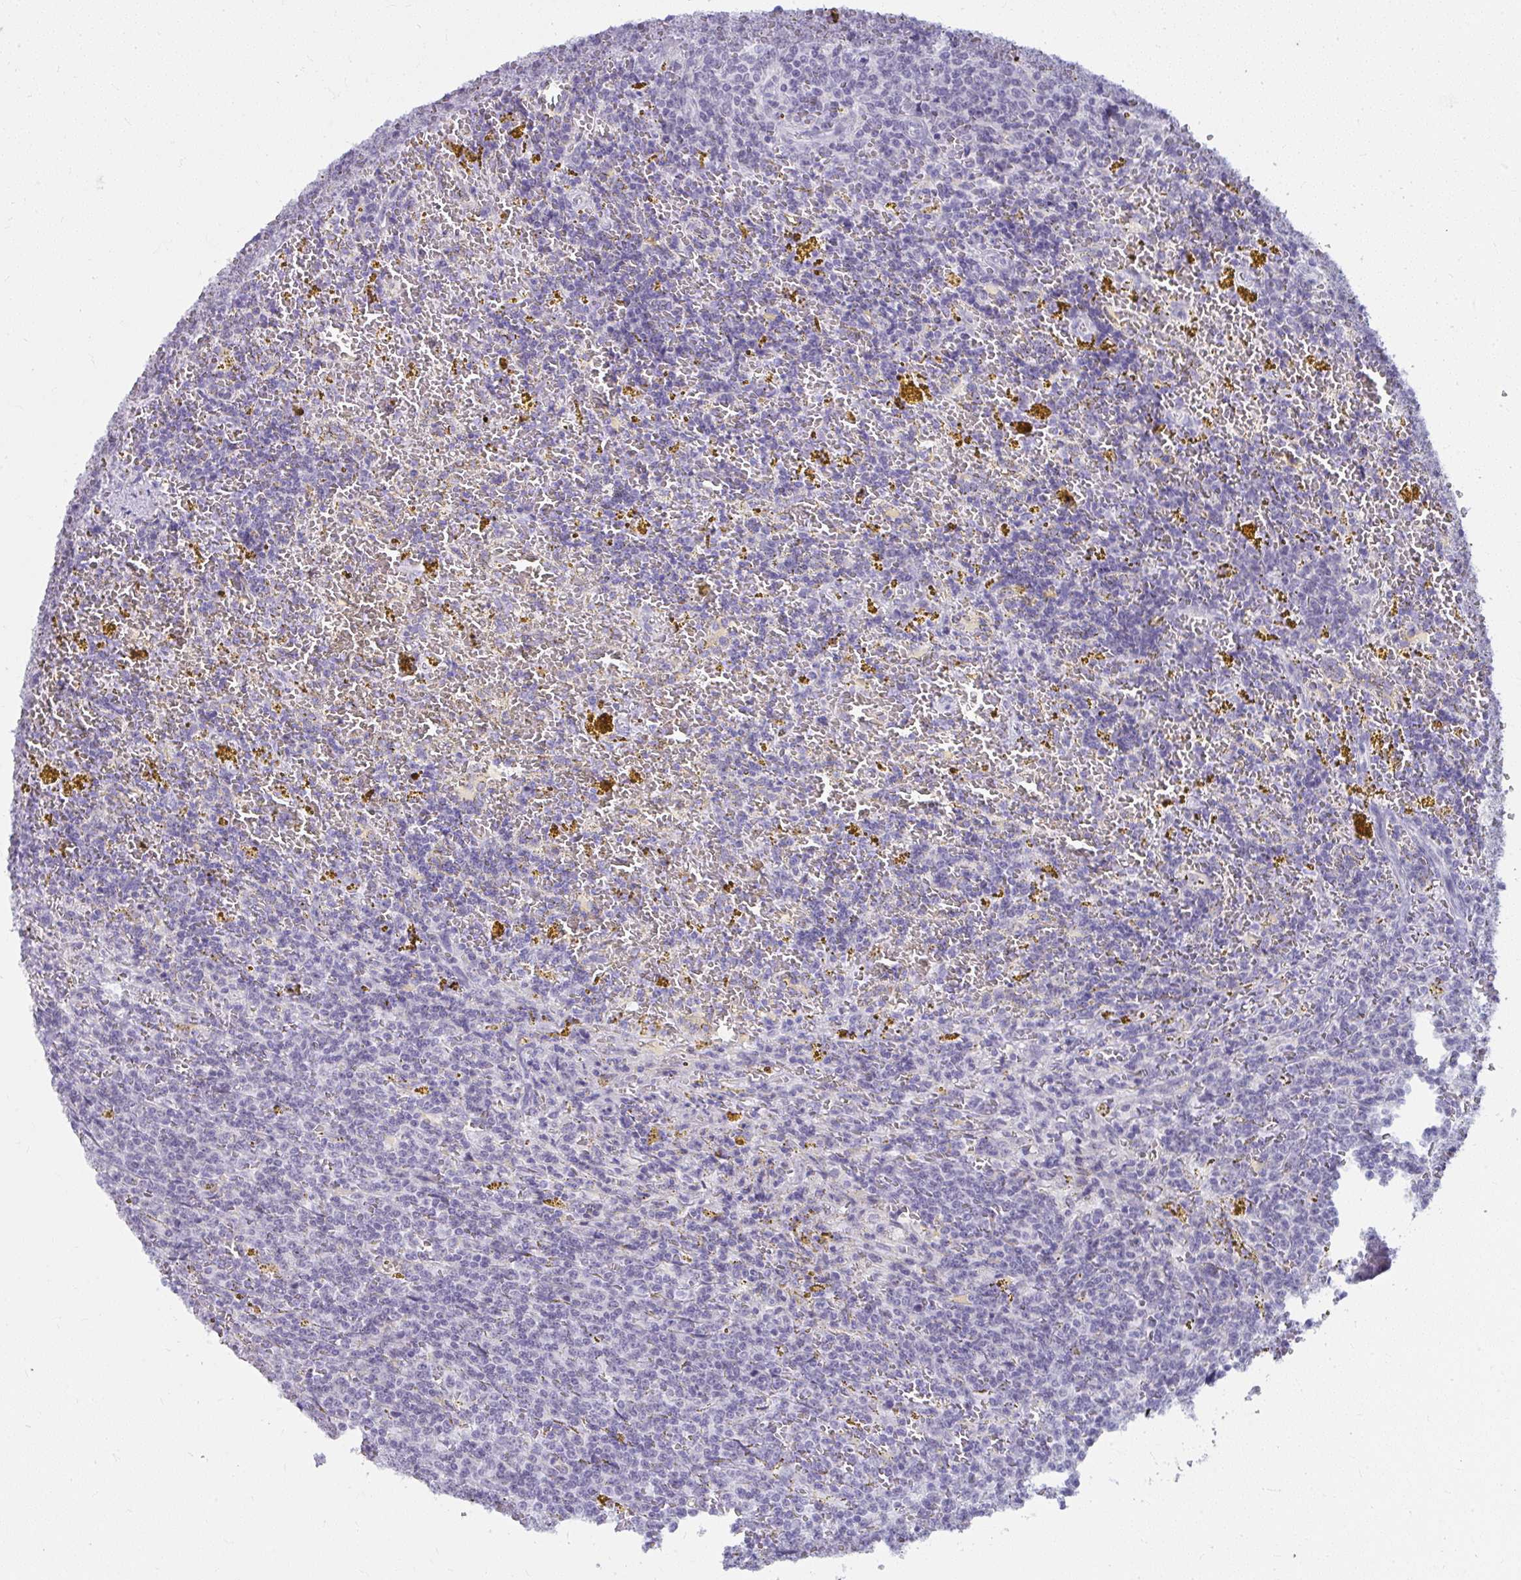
{"staining": {"intensity": "negative", "quantity": "none", "location": "none"}, "tissue": "lymphoma", "cell_type": "Tumor cells", "image_type": "cancer", "snomed": [{"axis": "morphology", "description": "Malignant lymphoma, non-Hodgkin's type, Low grade"}, {"axis": "topography", "description": "Spleen"}, {"axis": "topography", "description": "Lymph node"}], "caption": "Immunohistochemistry micrograph of malignant lymphoma, non-Hodgkin's type (low-grade) stained for a protein (brown), which exhibits no positivity in tumor cells.", "gene": "UGT3A2", "patient": {"sex": "female", "age": 66}}